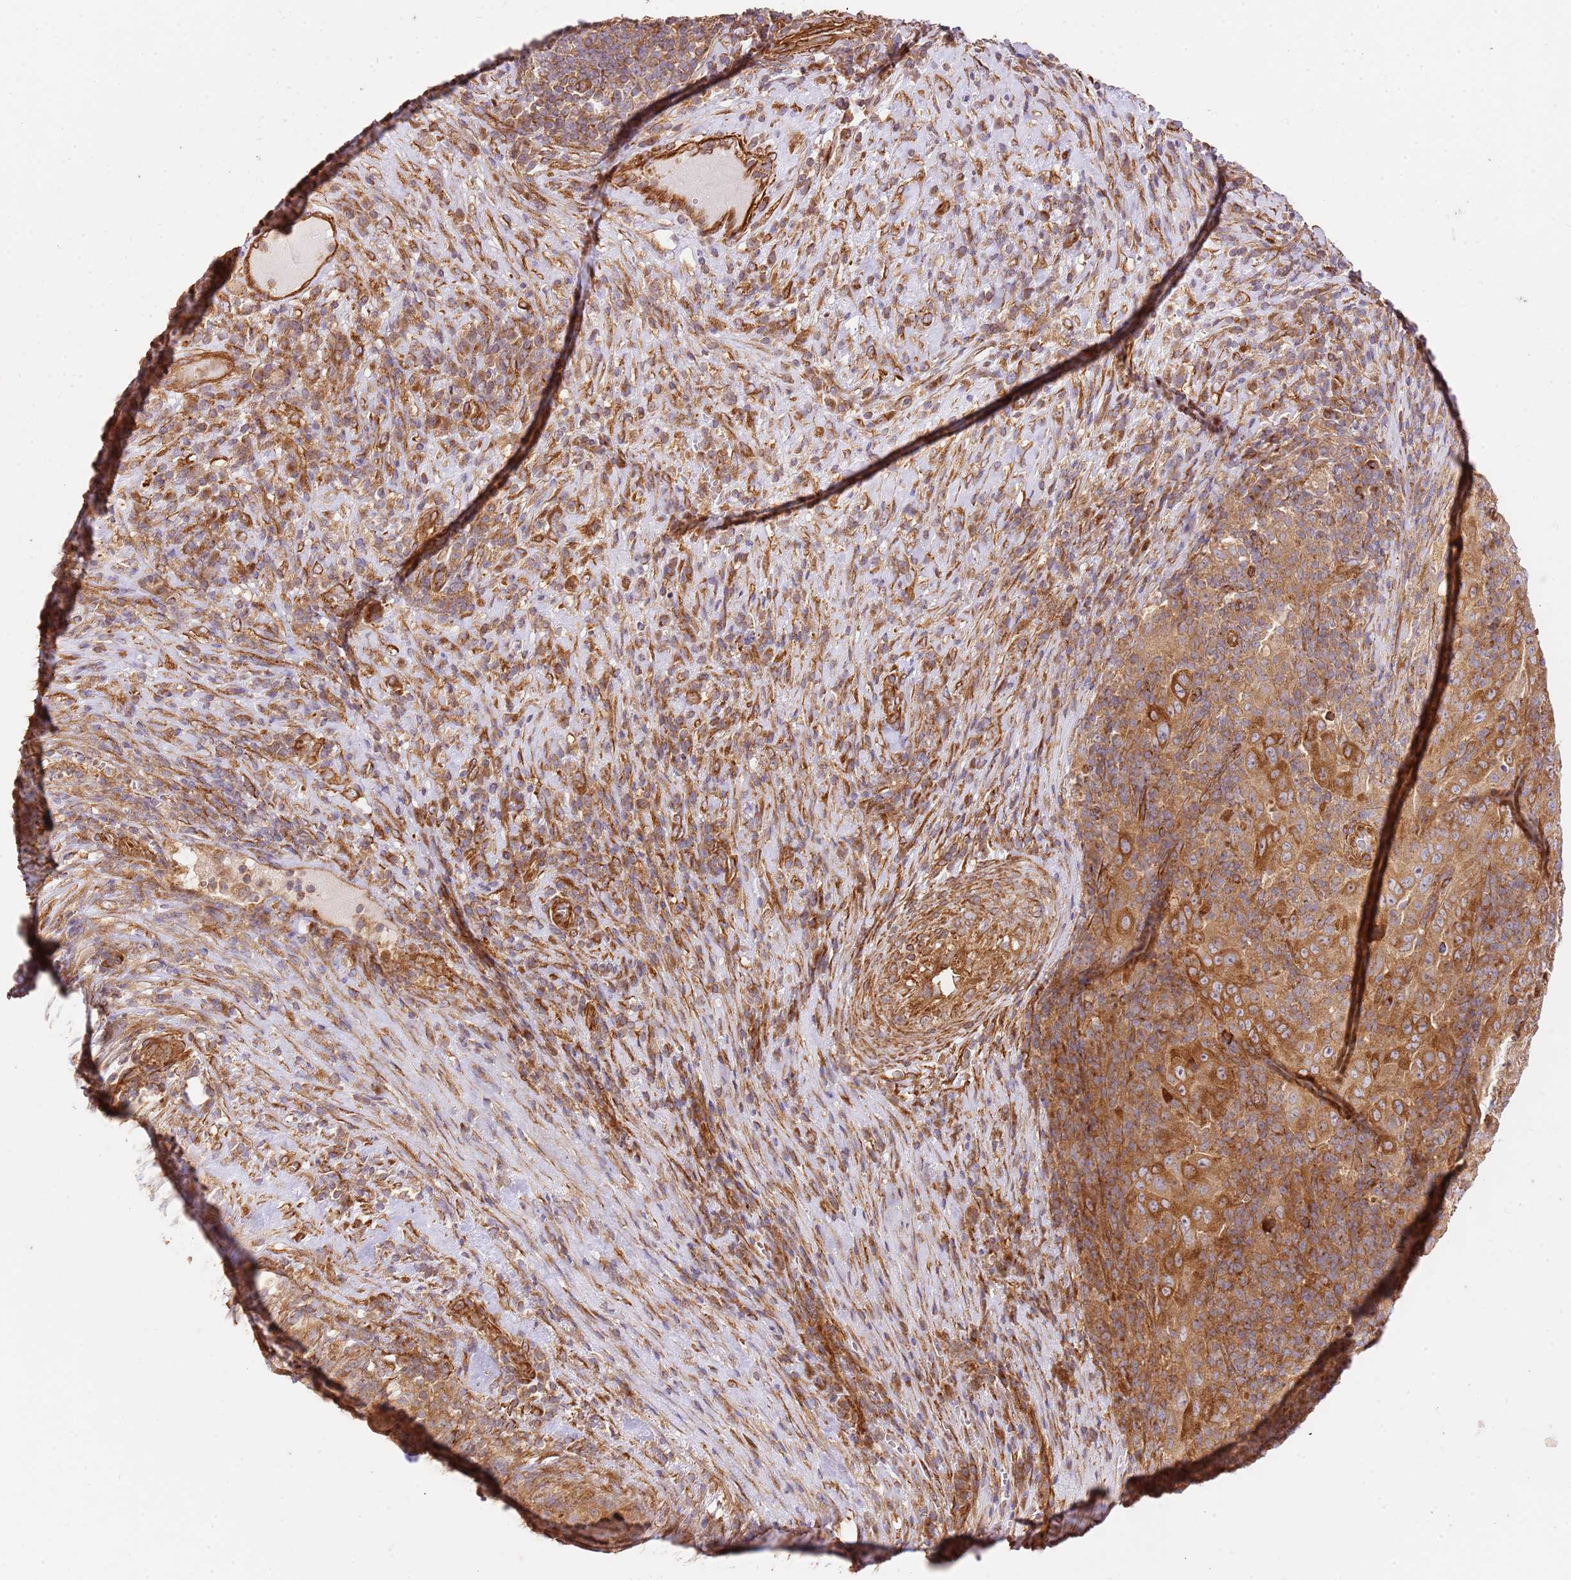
{"staining": {"intensity": "moderate", "quantity": ">75%", "location": "cytoplasmic/membranous"}, "tissue": "pancreatic cancer", "cell_type": "Tumor cells", "image_type": "cancer", "snomed": [{"axis": "morphology", "description": "Adenocarcinoma, NOS"}, {"axis": "topography", "description": "Pancreas"}], "caption": "Adenocarcinoma (pancreatic) stained with a protein marker shows moderate staining in tumor cells.", "gene": "ZBTB39", "patient": {"sex": "male", "age": 63}}